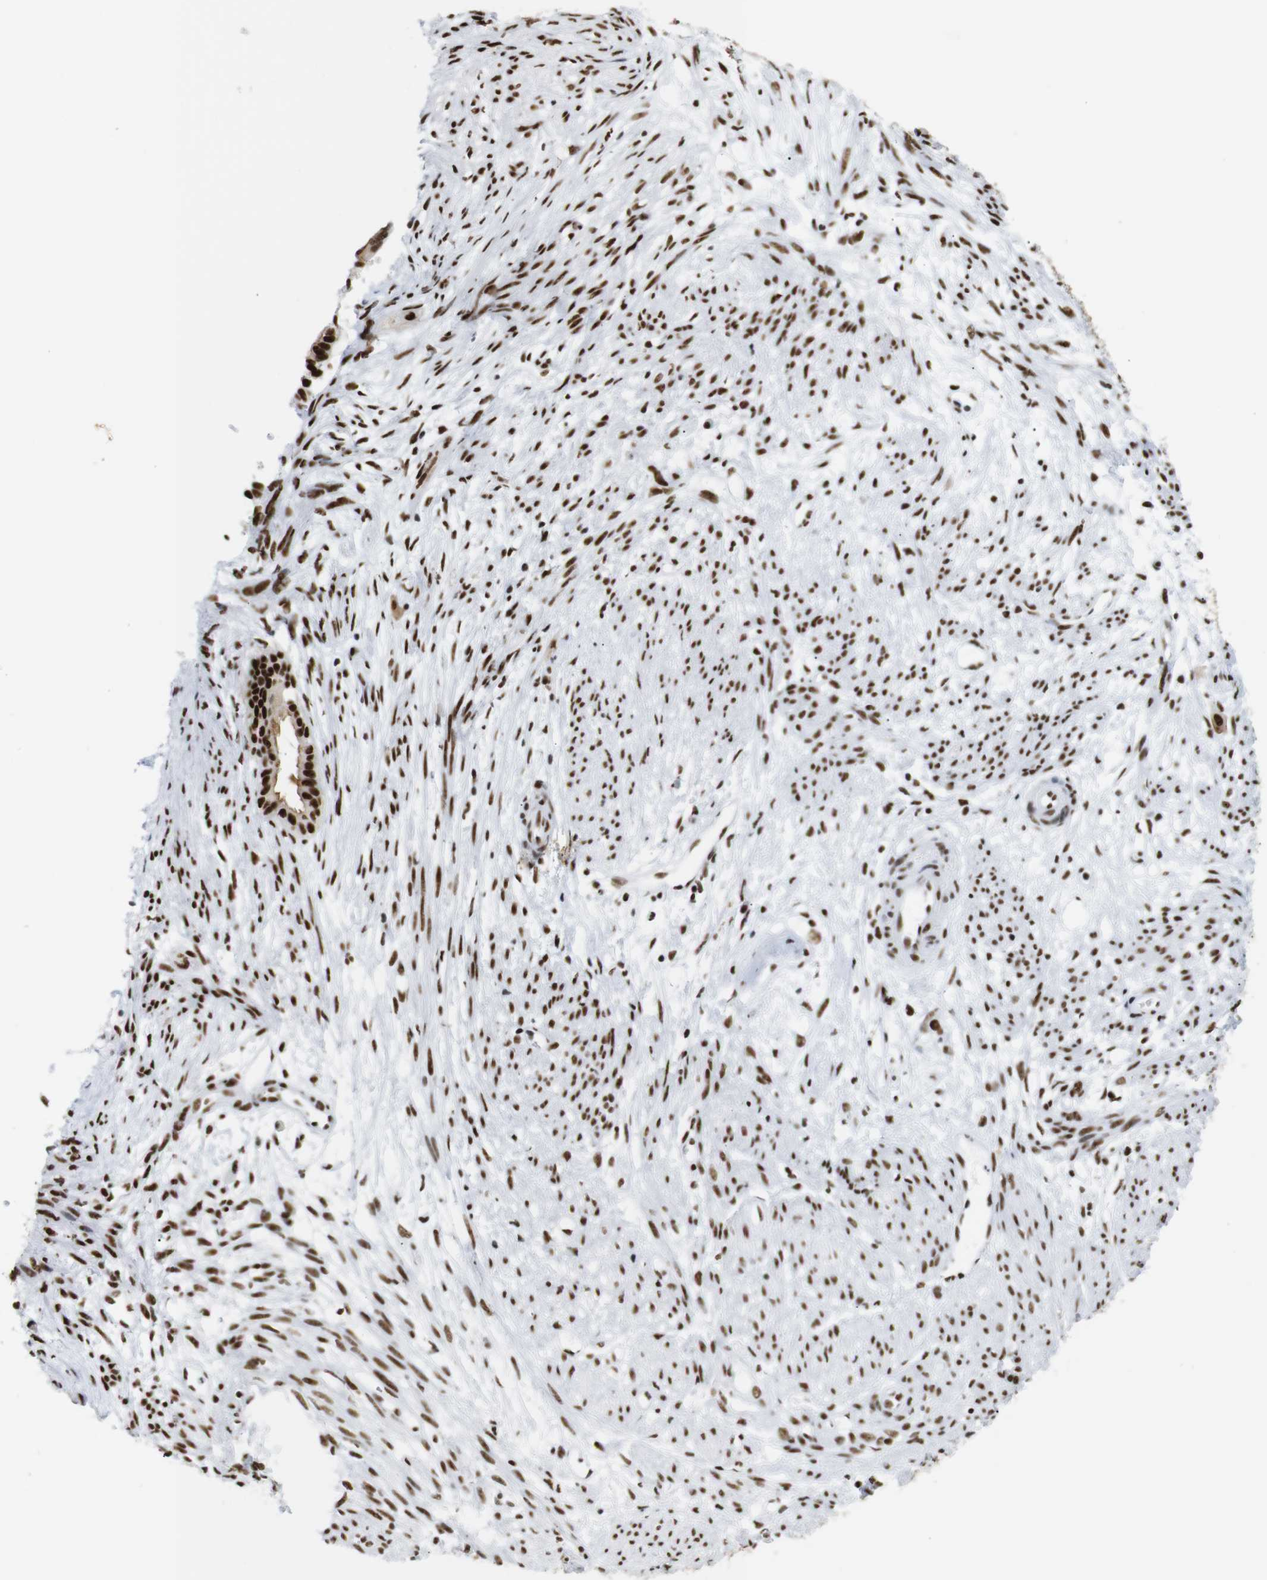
{"staining": {"intensity": "strong", "quantity": ">75%", "location": "nuclear"}, "tissue": "cervical cancer", "cell_type": "Tumor cells", "image_type": "cancer", "snomed": [{"axis": "morphology", "description": "Normal tissue, NOS"}, {"axis": "morphology", "description": "Adenocarcinoma, NOS"}, {"axis": "topography", "description": "Cervix"}, {"axis": "topography", "description": "Endometrium"}], "caption": "Adenocarcinoma (cervical) stained with a protein marker exhibits strong staining in tumor cells.", "gene": "TRA2B", "patient": {"sex": "female", "age": 86}}